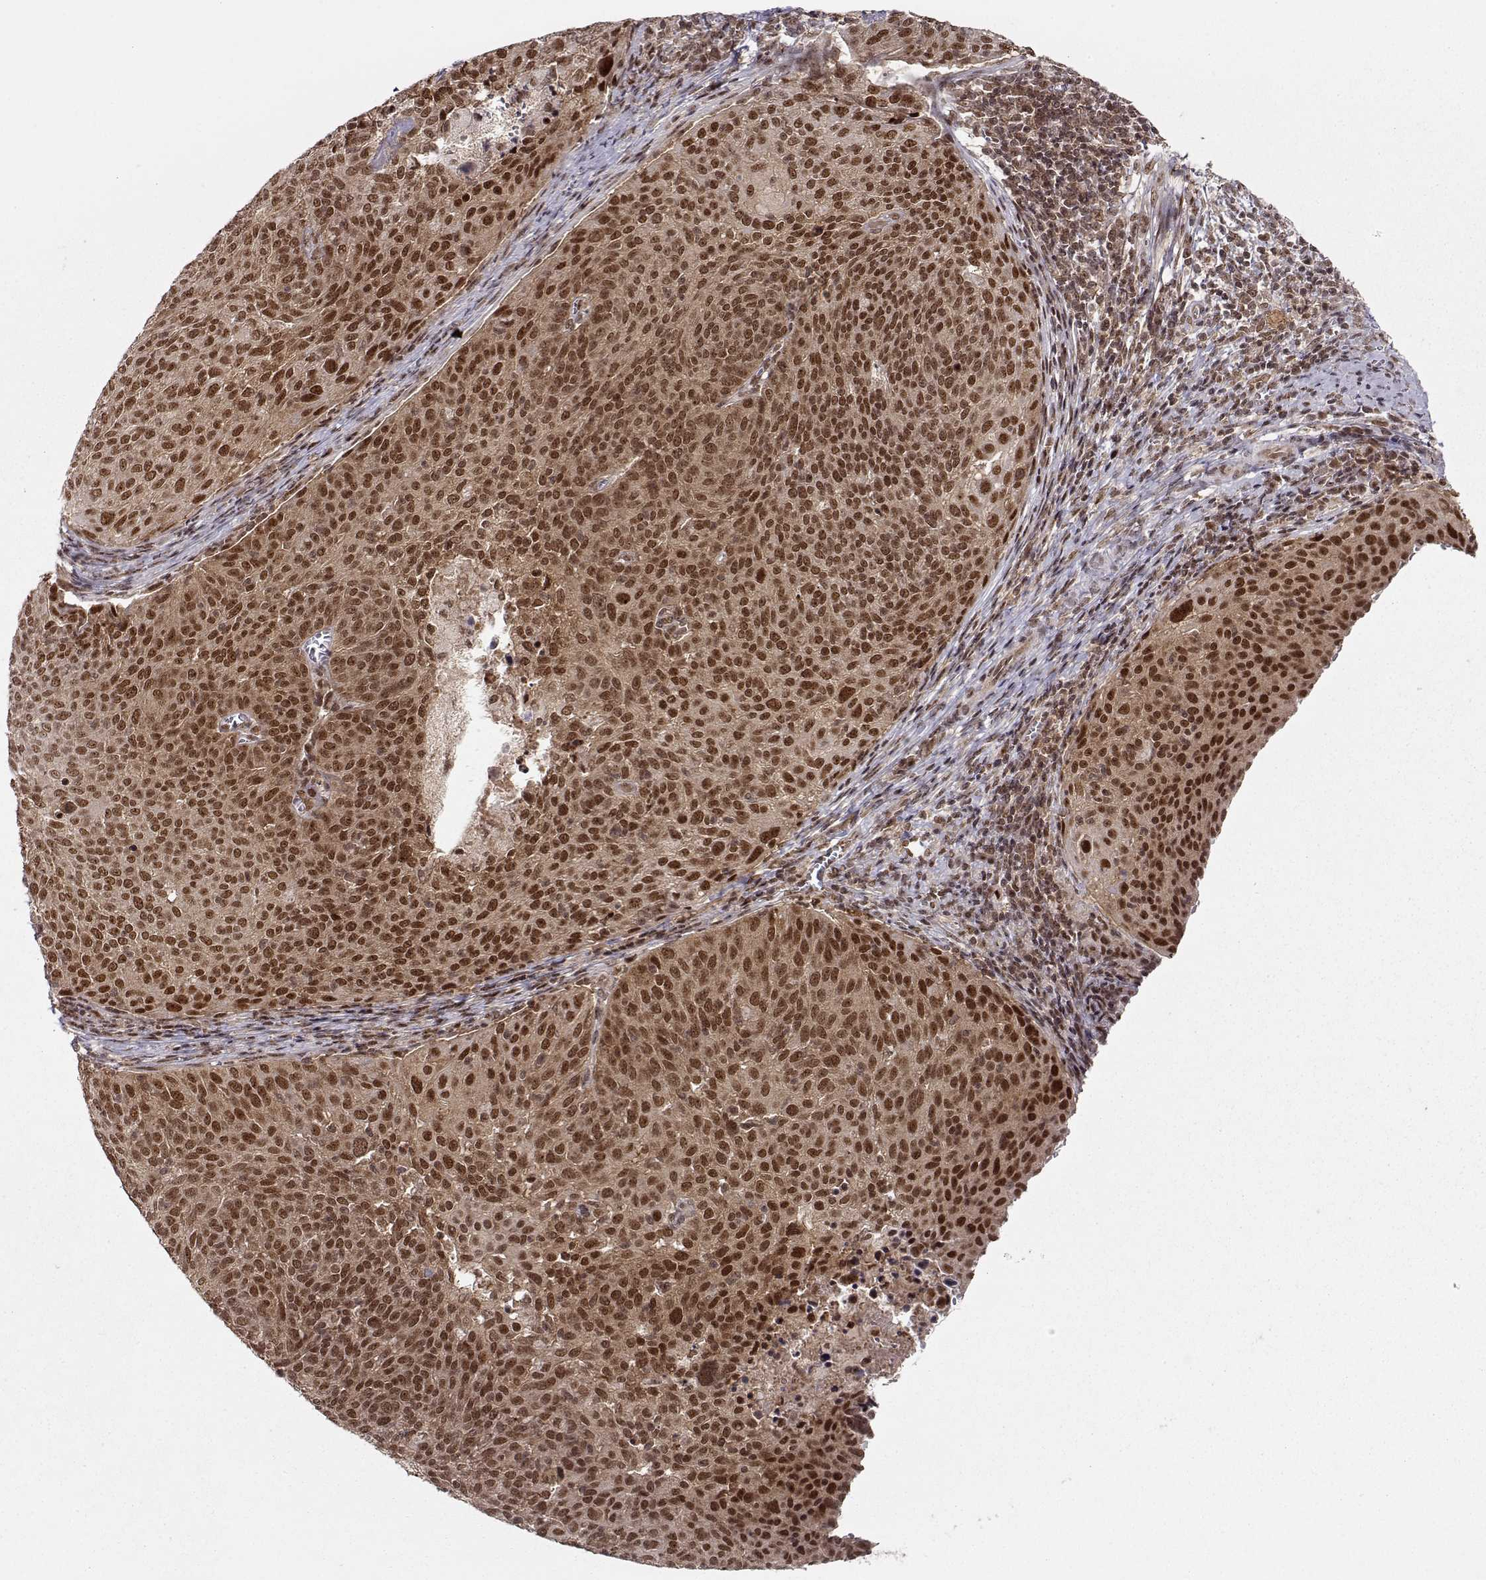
{"staining": {"intensity": "moderate", "quantity": ">75%", "location": "cytoplasmic/membranous,nuclear"}, "tissue": "cervical cancer", "cell_type": "Tumor cells", "image_type": "cancer", "snomed": [{"axis": "morphology", "description": "Squamous cell carcinoma, NOS"}, {"axis": "topography", "description": "Cervix"}], "caption": "Cervical cancer (squamous cell carcinoma) stained for a protein shows moderate cytoplasmic/membranous and nuclear positivity in tumor cells. The staining was performed using DAB (3,3'-diaminobenzidine), with brown indicating positive protein expression. Nuclei are stained blue with hematoxylin.", "gene": "CSNK2A1", "patient": {"sex": "female", "age": 39}}